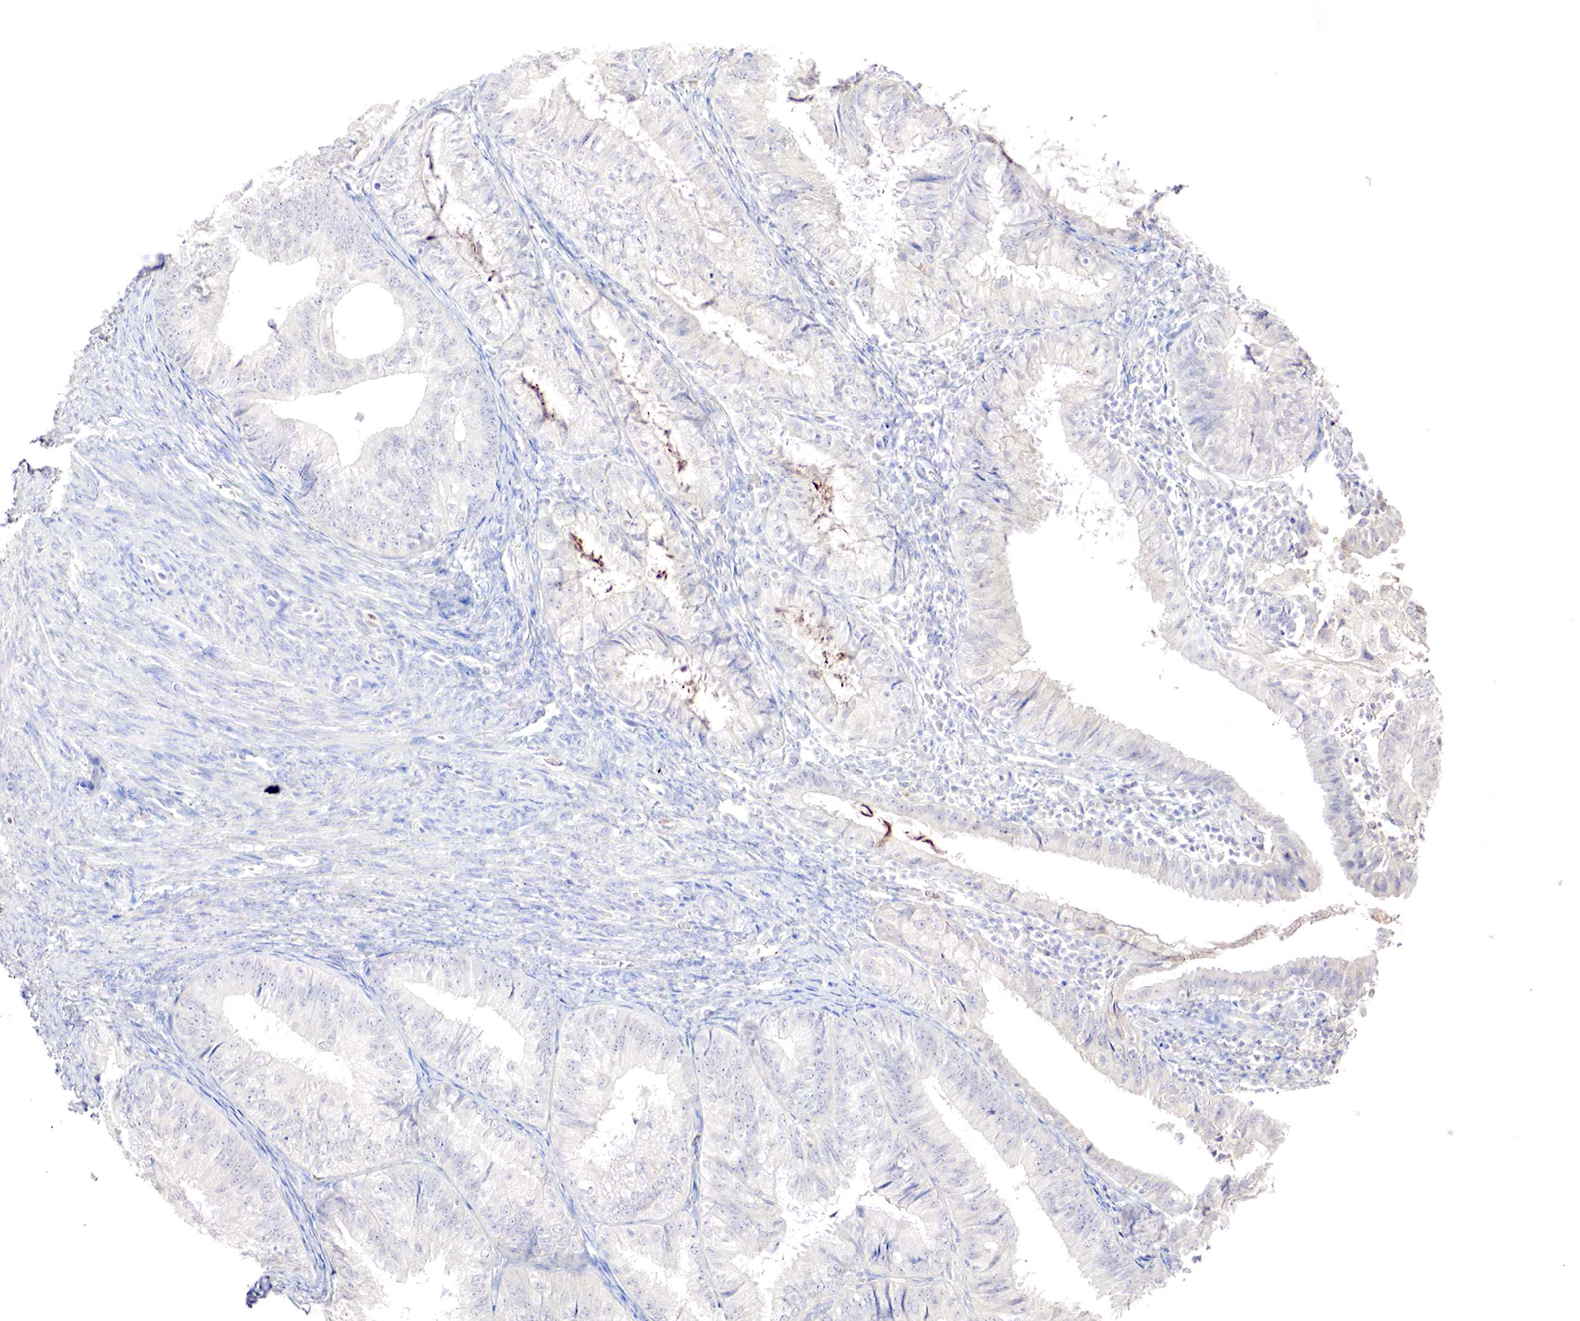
{"staining": {"intensity": "negative", "quantity": "none", "location": "none"}, "tissue": "endometrial cancer", "cell_type": "Tumor cells", "image_type": "cancer", "snomed": [{"axis": "morphology", "description": "Adenocarcinoma, NOS"}, {"axis": "topography", "description": "Endometrium"}], "caption": "IHC photomicrograph of endometrial cancer (adenocarcinoma) stained for a protein (brown), which shows no expression in tumor cells.", "gene": "GATA1", "patient": {"sex": "female", "age": 66}}